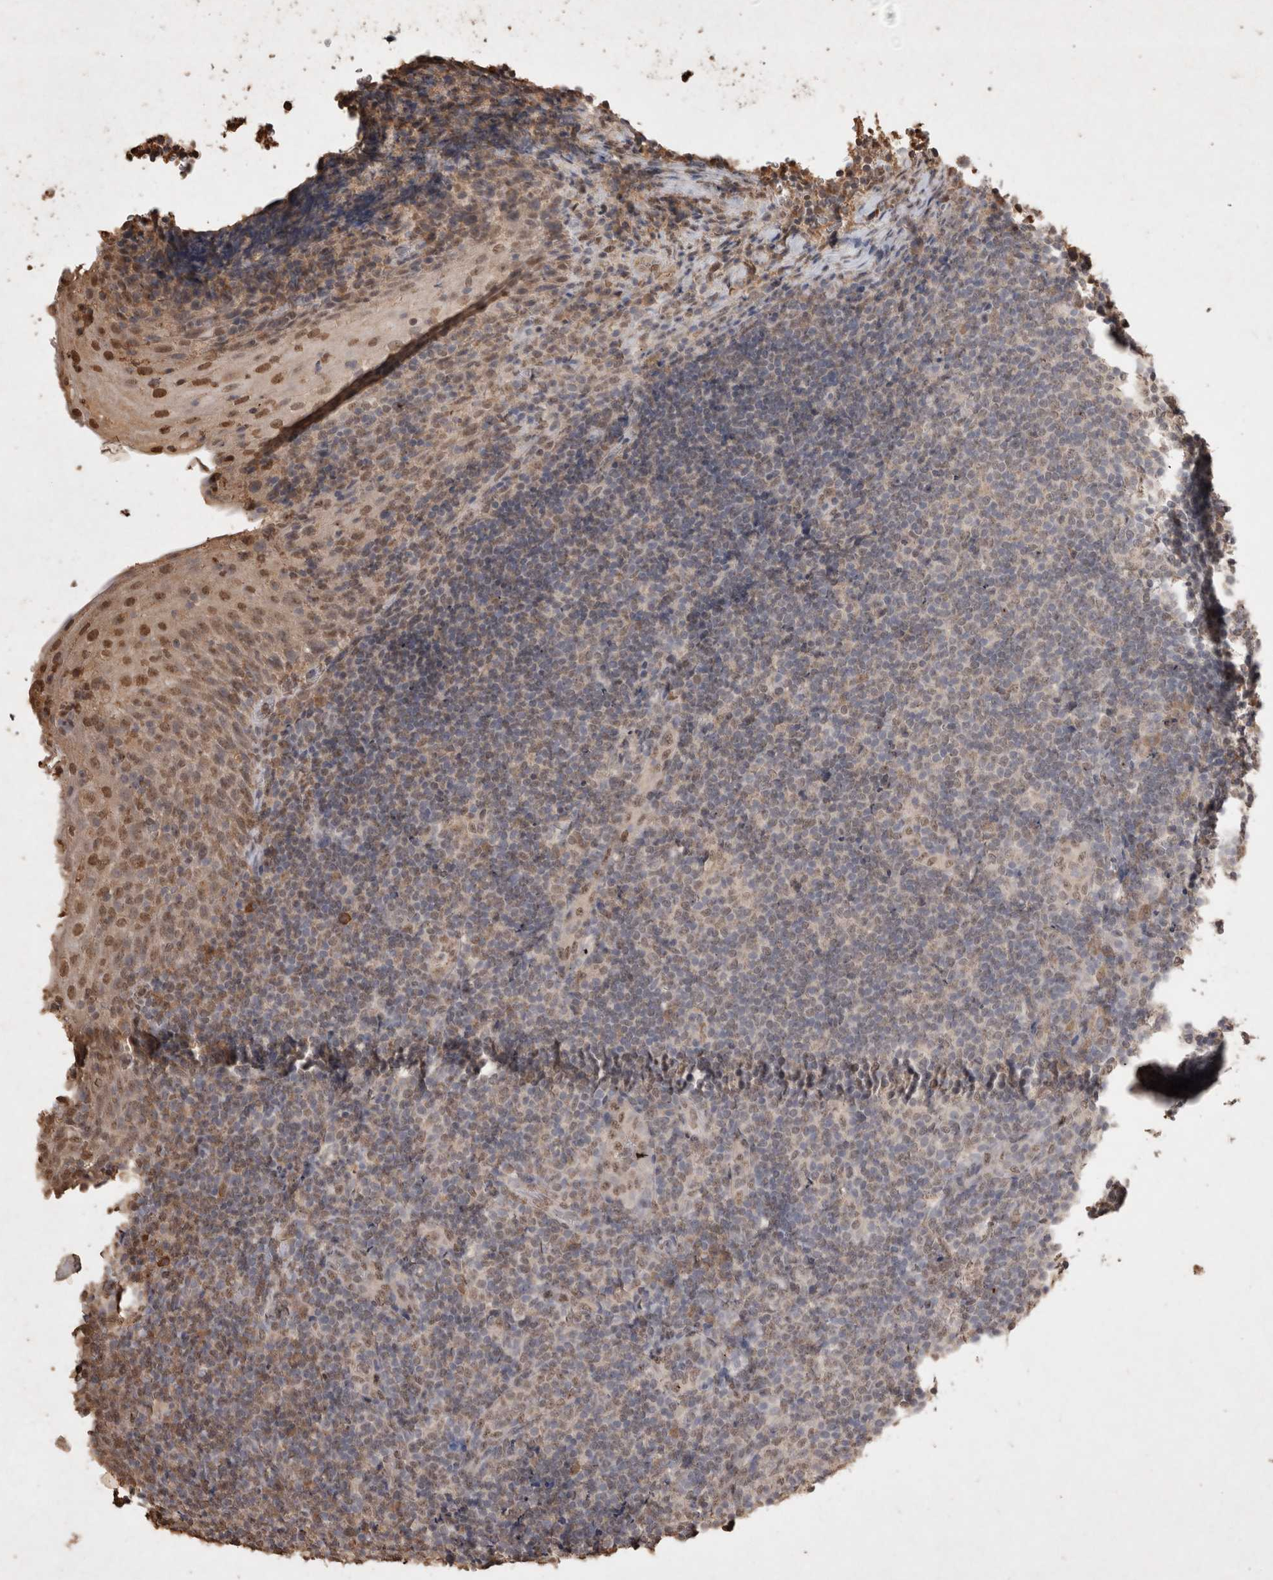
{"staining": {"intensity": "weak", "quantity": "<25%", "location": "nuclear"}, "tissue": "tonsil", "cell_type": "Germinal center cells", "image_type": "normal", "snomed": [{"axis": "morphology", "description": "Normal tissue, NOS"}, {"axis": "topography", "description": "Tonsil"}], "caption": "This is an IHC photomicrograph of normal human tonsil. There is no staining in germinal center cells.", "gene": "MLX", "patient": {"sex": "male", "age": 37}}